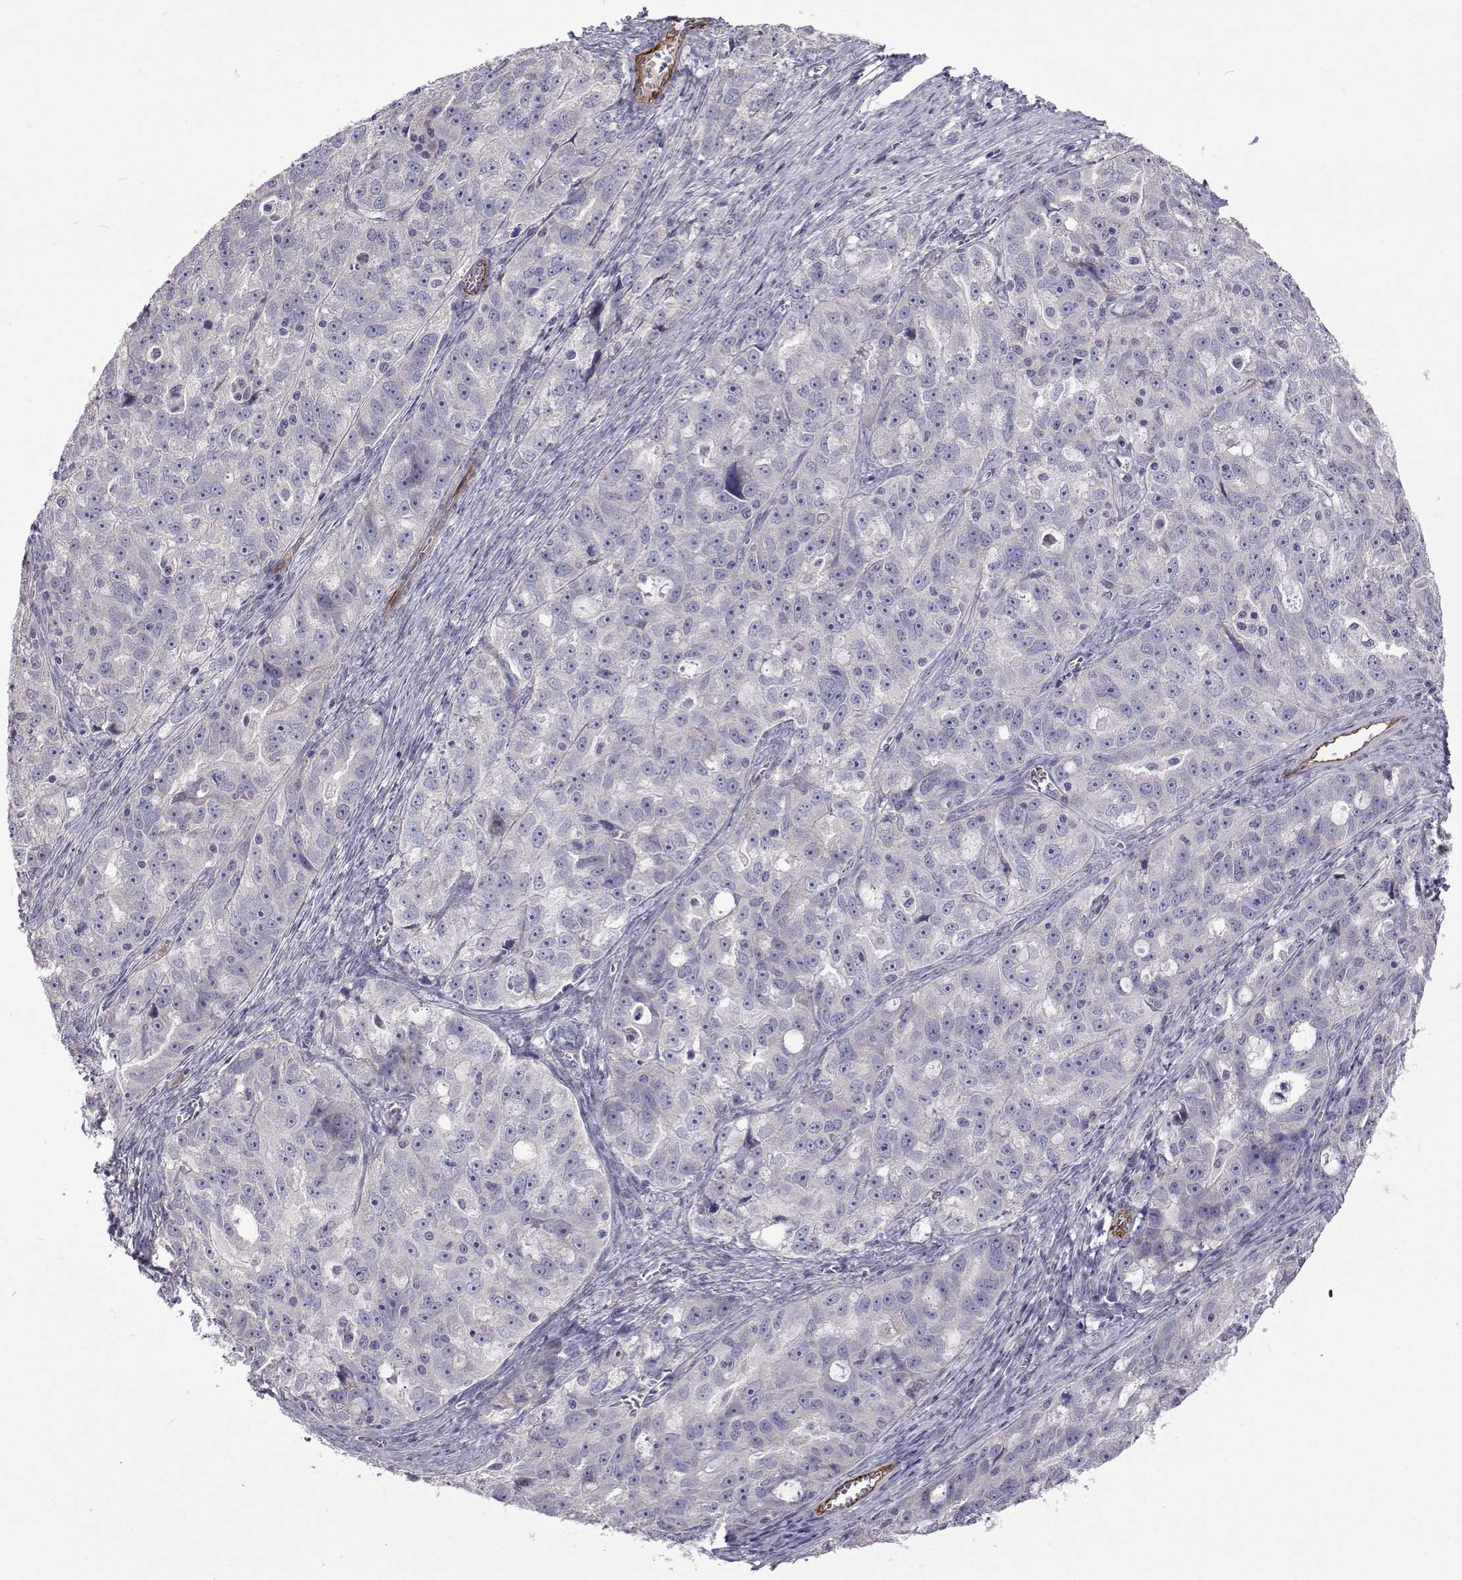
{"staining": {"intensity": "negative", "quantity": "none", "location": "none"}, "tissue": "ovarian cancer", "cell_type": "Tumor cells", "image_type": "cancer", "snomed": [{"axis": "morphology", "description": "Cystadenocarcinoma, serous, NOS"}, {"axis": "topography", "description": "Ovary"}], "caption": "The image exhibits no staining of tumor cells in ovarian serous cystadenocarcinoma.", "gene": "NPR3", "patient": {"sex": "female", "age": 51}}